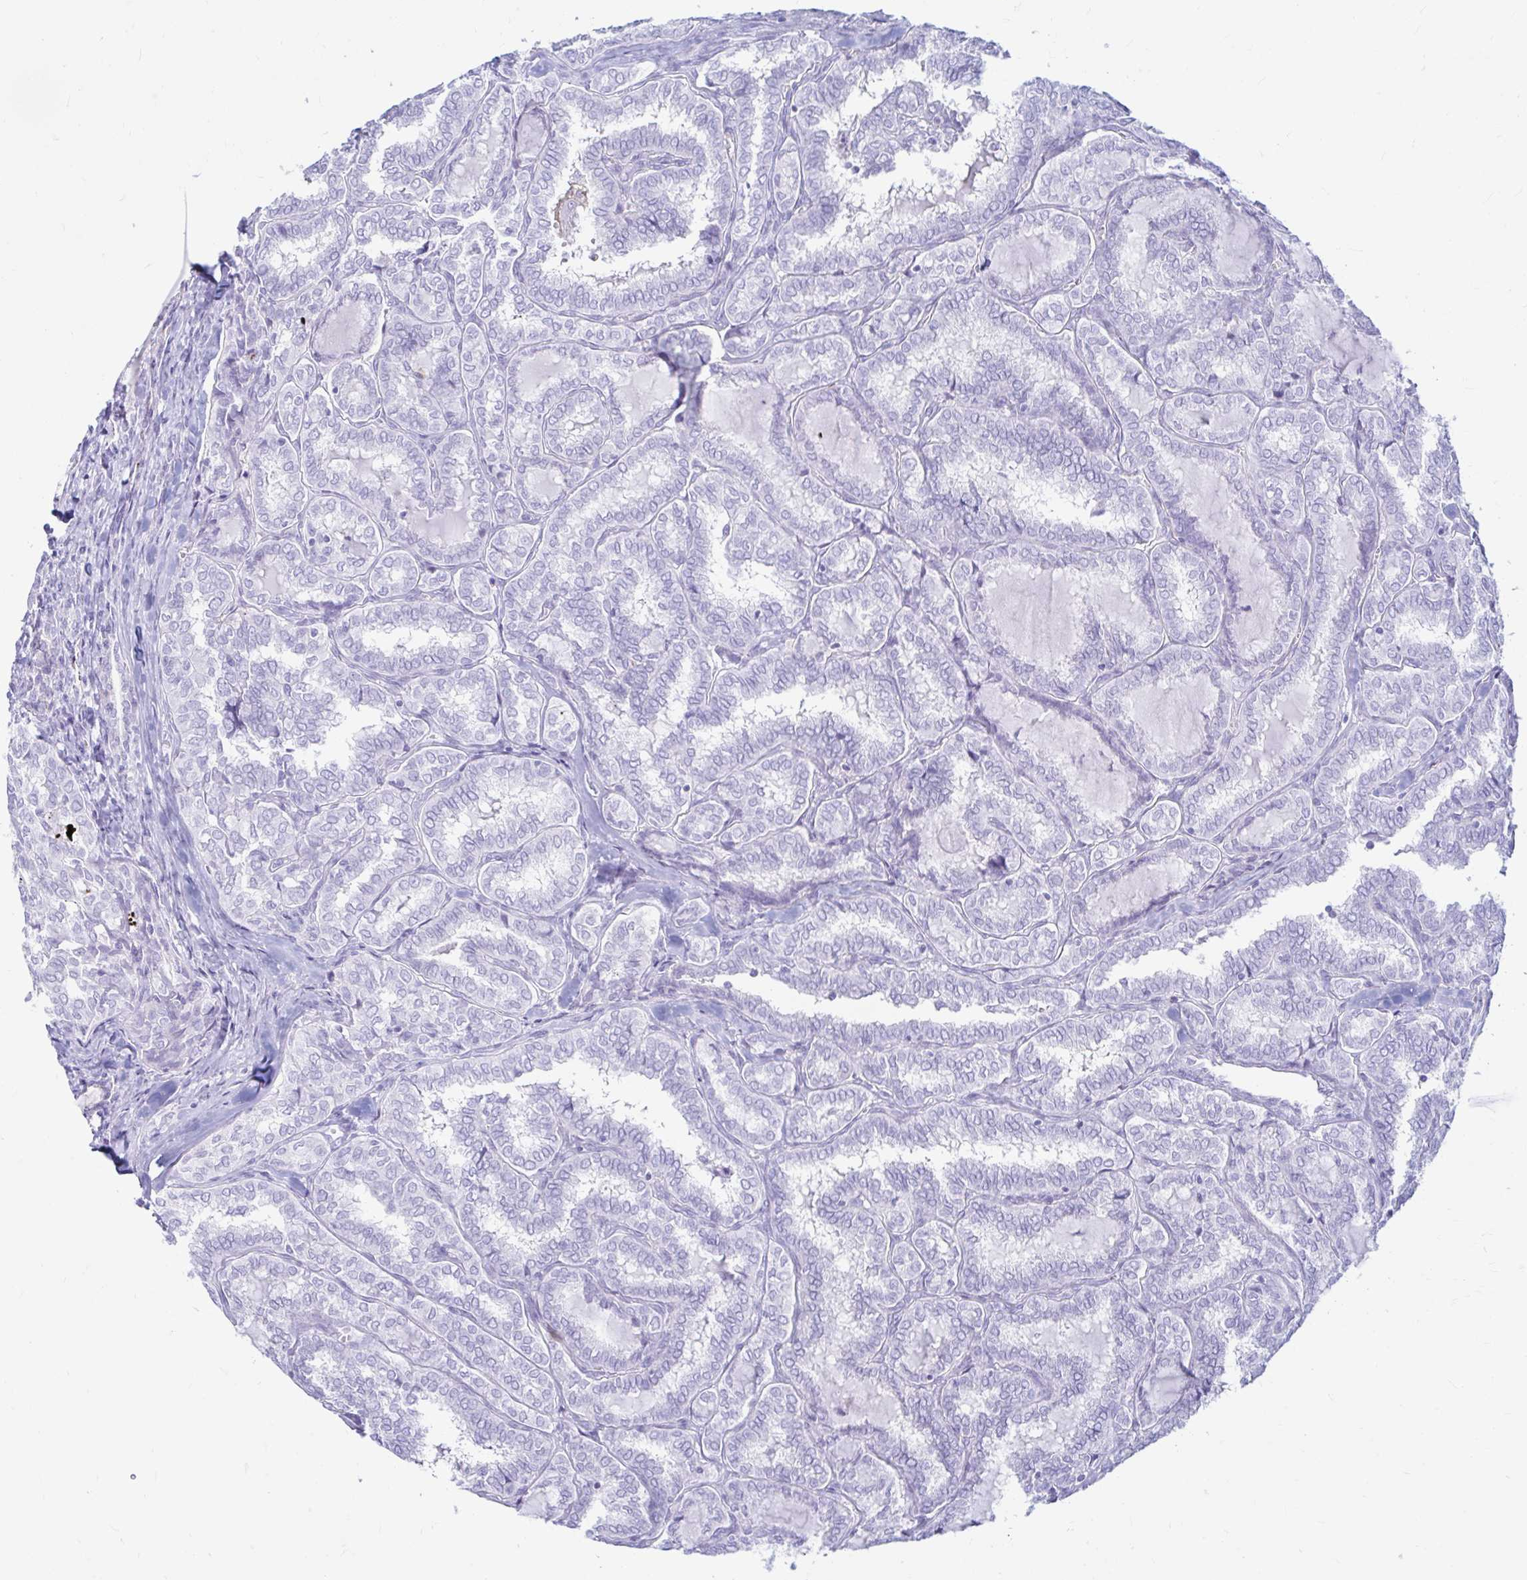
{"staining": {"intensity": "negative", "quantity": "none", "location": "none"}, "tissue": "thyroid cancer", "cell_type": "Tumor cells", "image_type": "cancer", "snomed": [{"axis": "morphology", "description": "Papillary adenocarcinoma, NOS"}, {"axis": "topography", "description": "Thyroid gland"}], "caption": "The IHC photomicrograph has no significant staining in tumor cells of thyroid cancer tissue.", "gene": "ERICH6", "patient": {"sex": "female", "age": 30}}